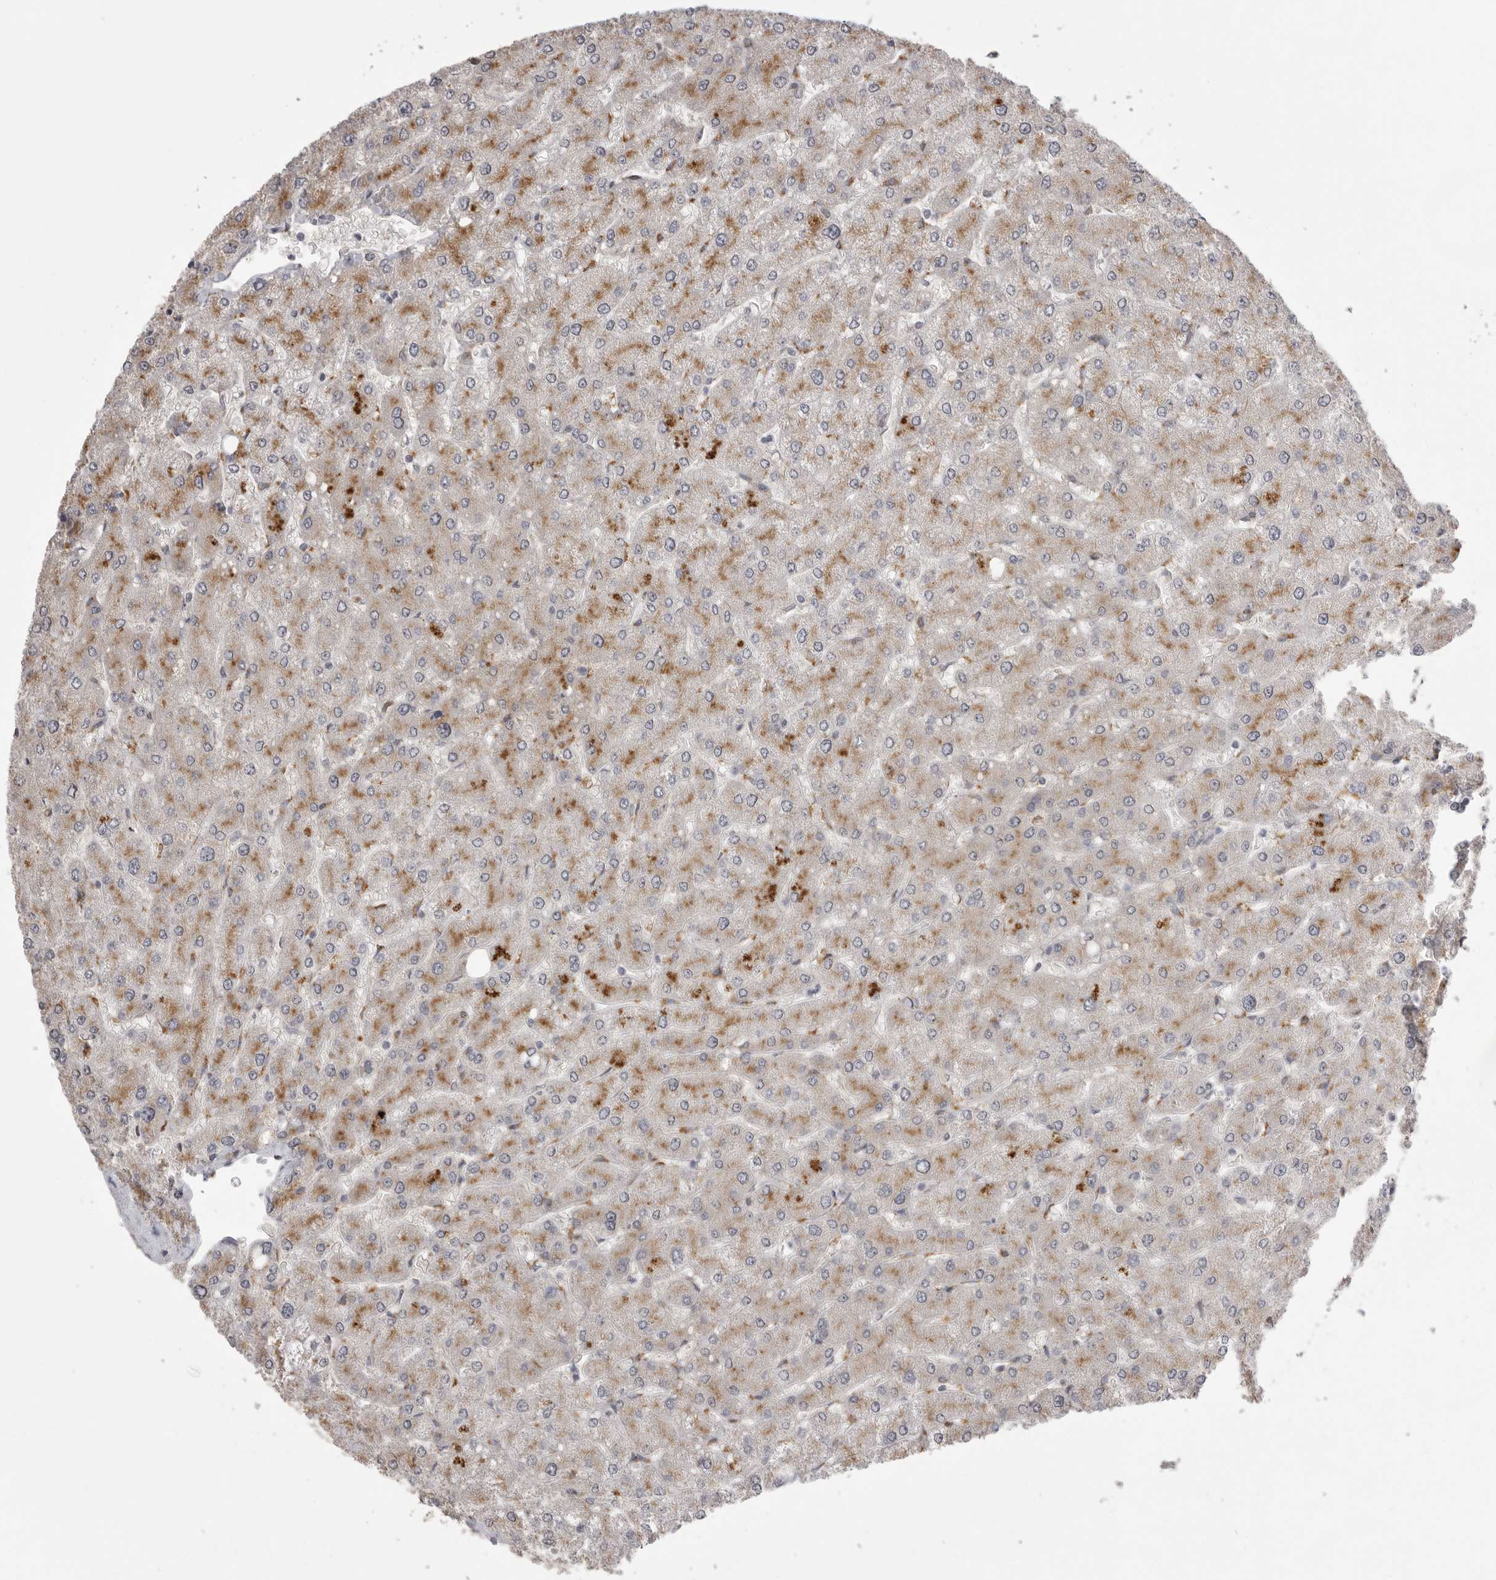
{"staining": {"intensity": "moderate", "quantity": "25%-75%", "location": "cytoplasmic/membranous"}, "tissue": "liver", "cell_type": "Cholangiocytes", "image_type": "normal", "snomed": [{"axis": "morphology", "description": "Normal tissue, NOS"}, {"axis": "topography", "description": "Liver"}], "caption": "Immunohistochemistry (IHC) of benign liver demonstrates medium levels of moderate cytoplasmic/membranous expression in about 25%-75% of cholangiocytes.", "gene": "TLR3", "patient": {"sex": "male", "age": 55}}